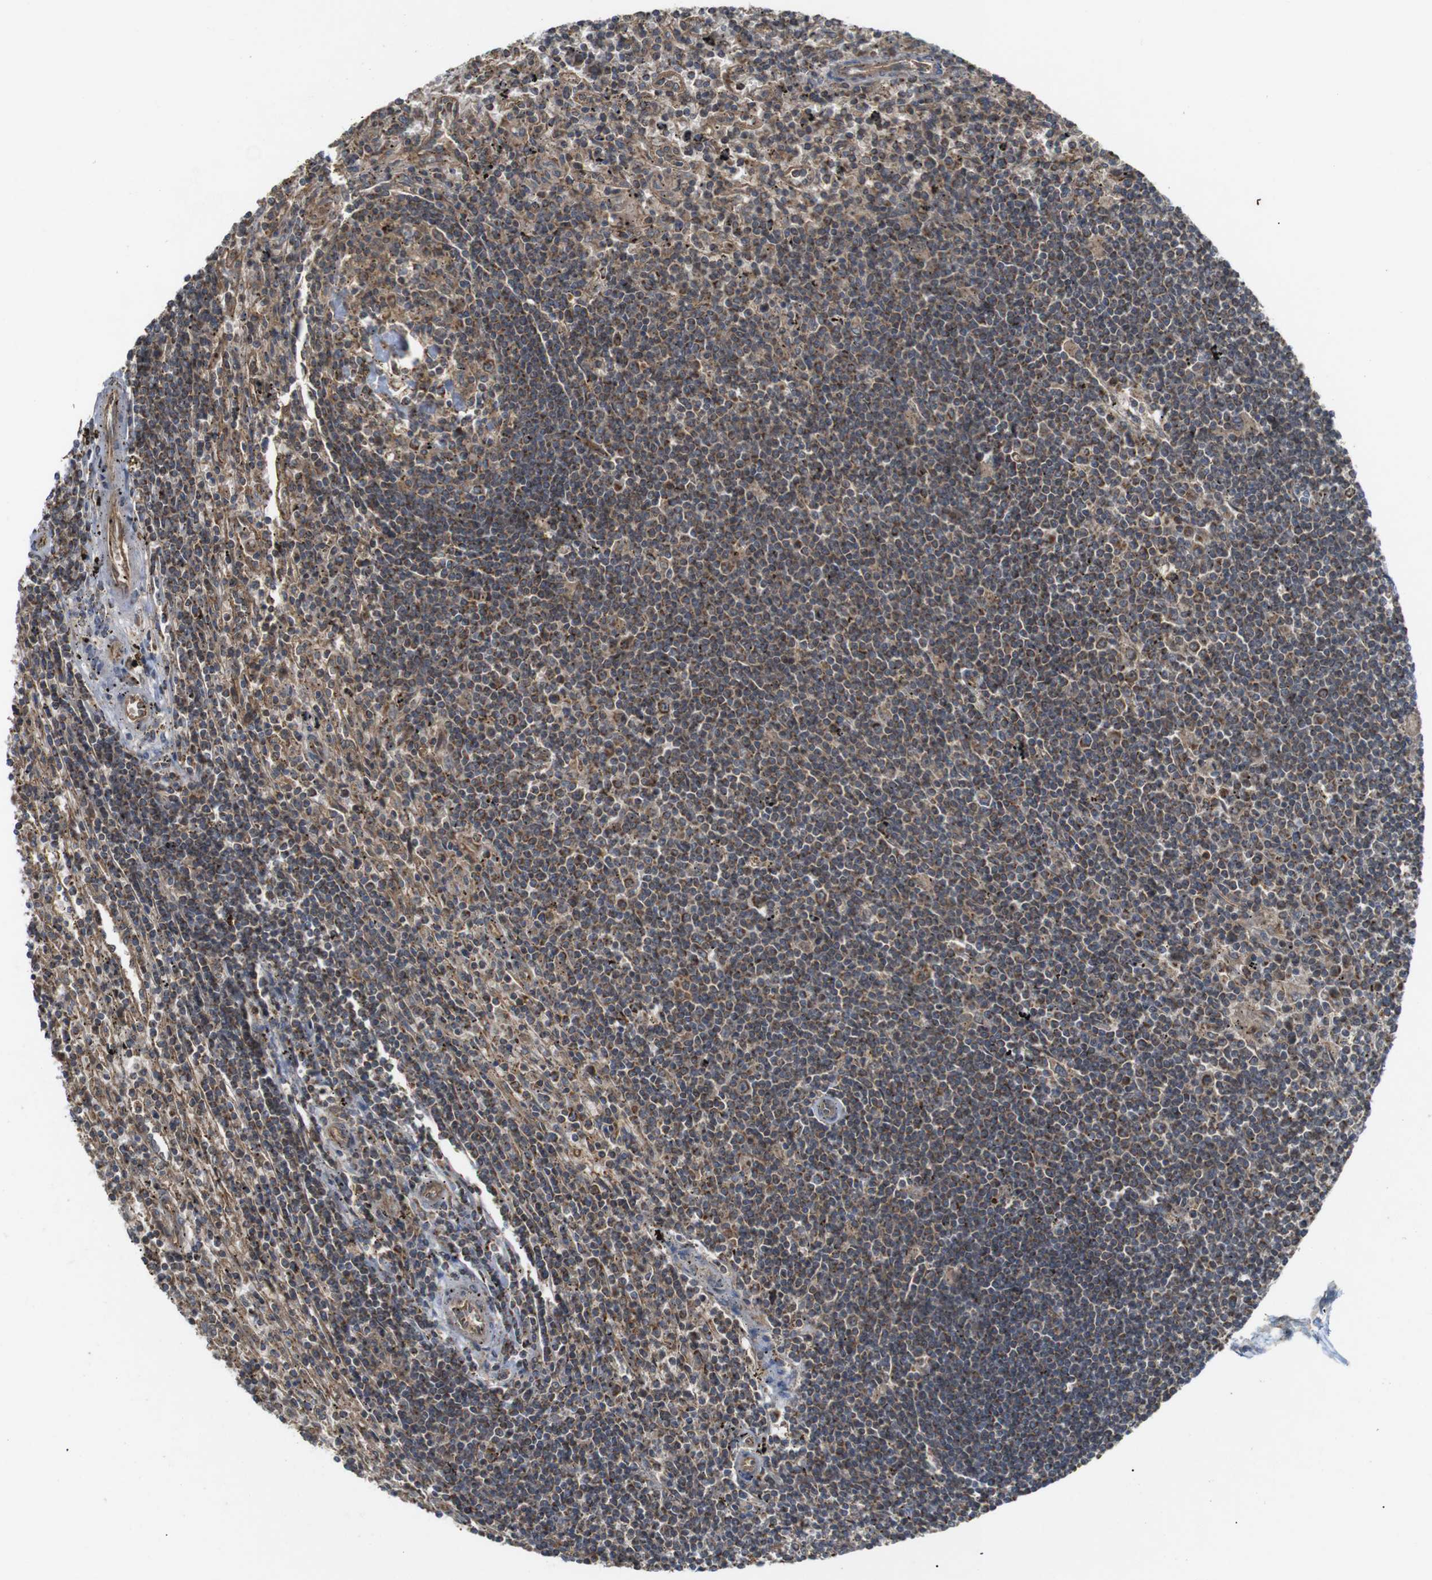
{"staining": {"intensity": "moderate", "quantity": ">75%", "location": "cytoplasmic/membranous"}, "tissue": "lymphoma", "cell_type": "Tumor cells", "image_type": "cancer", "snomed": [{"axis": "morphology", "description": "Malignant lymphoma, non-Hodgkin's type, Low grade"}, {"axis": "topography", "description": "Spleen"}], "caption": "Protein staining of lymphoma tissue displays moderate cytoplasmic/membranous expression in approximately >75% of tumor cells. Nuclei are stained in blue.", "gene": "KSR1", "patient": {"sex": "male", "age": 76}}